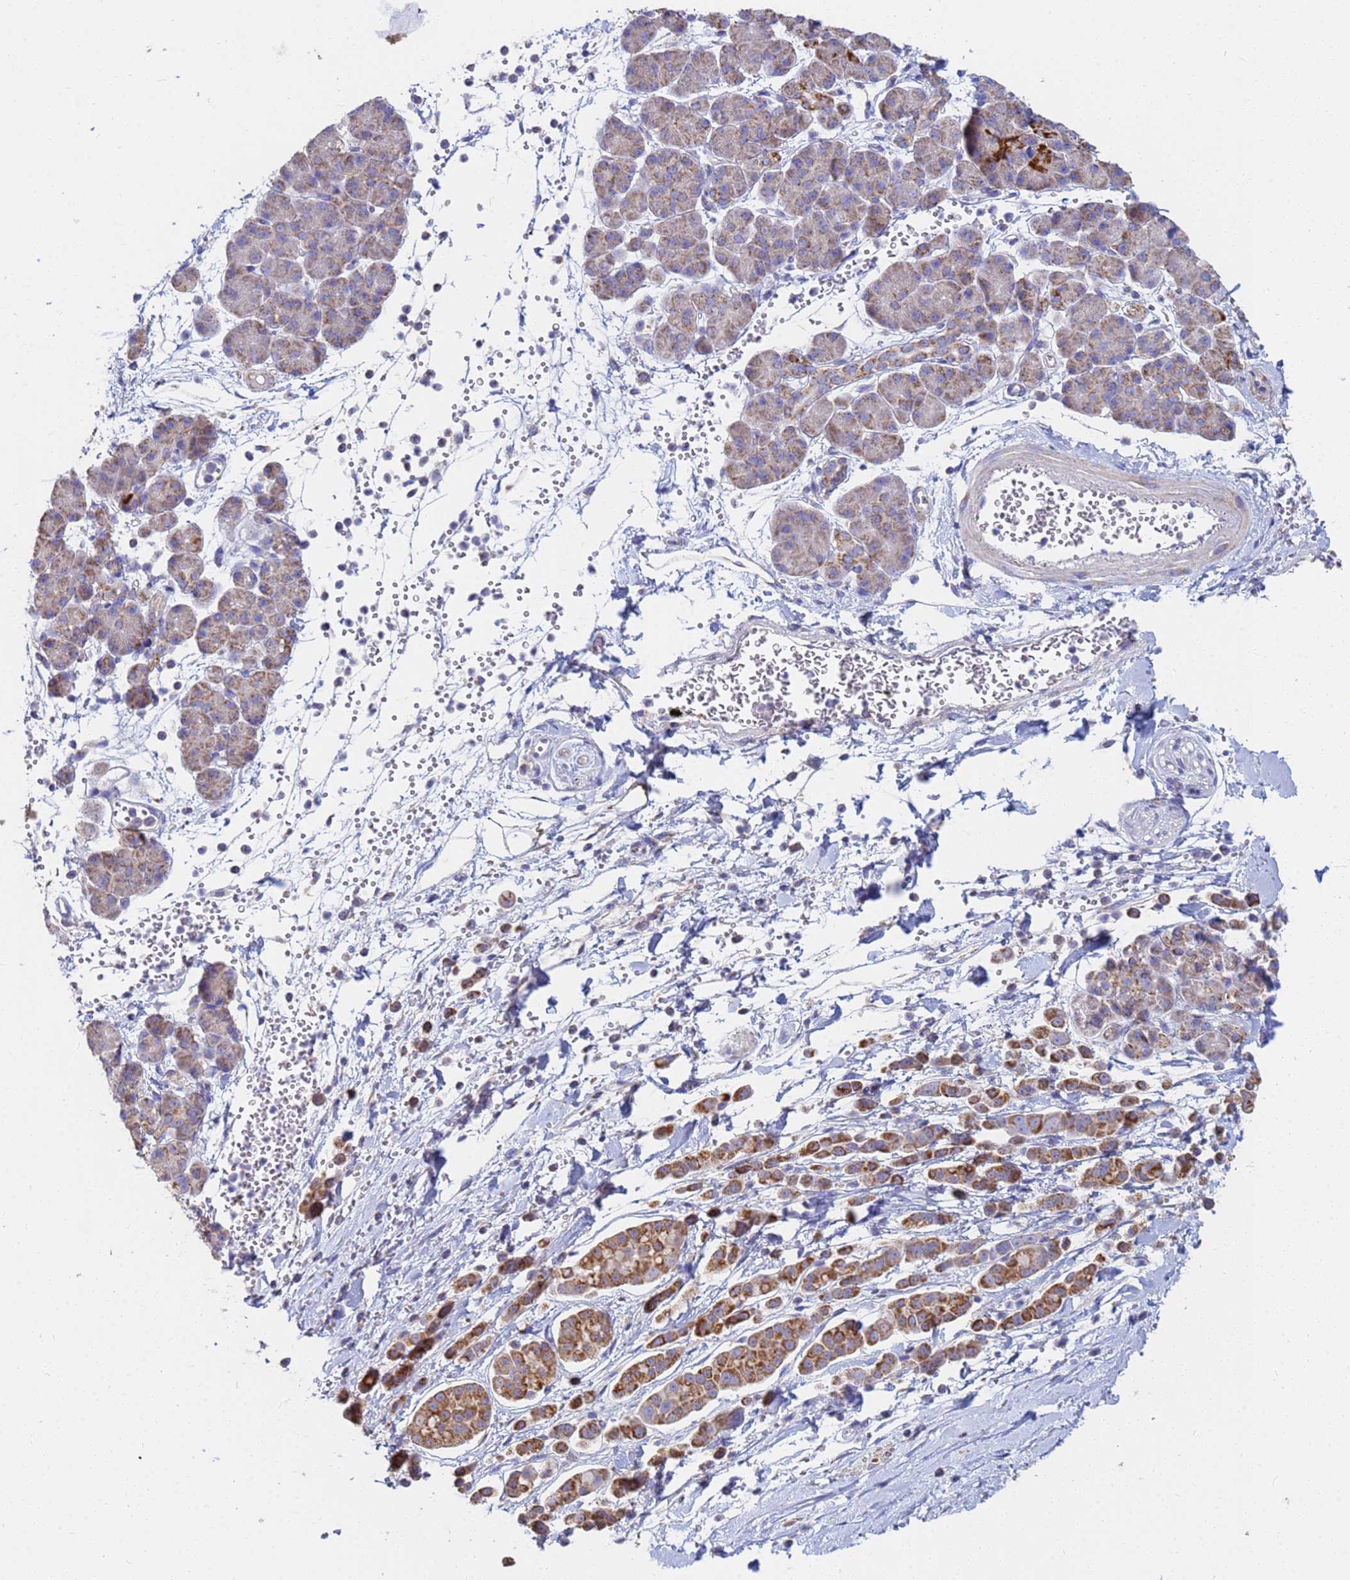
{"staining": {"intensity": "moderate", "quantity": ">75%", "location": "cytoplasmic/membranous"}, "tissue": "pancreatic cancer", "cell_type": "Tumor cells", "image_type": "cancer", "snomed": [{"axis": "morphology", "description": "Normal tissue, NOS"}, {"axis": "morphology", "description": "Adenocarcinoma, NOS"}, {"axis": "topography", "description": "Pancreas"}], "caption": "Tumor cells demonstrate medium levels of moderate cytoplasmic/membranous expression in about >75% of cells in adenocarcinoma (pancreatic).", "gene": "UQCRH", "patient": {"sex": "female", "age": 64}}